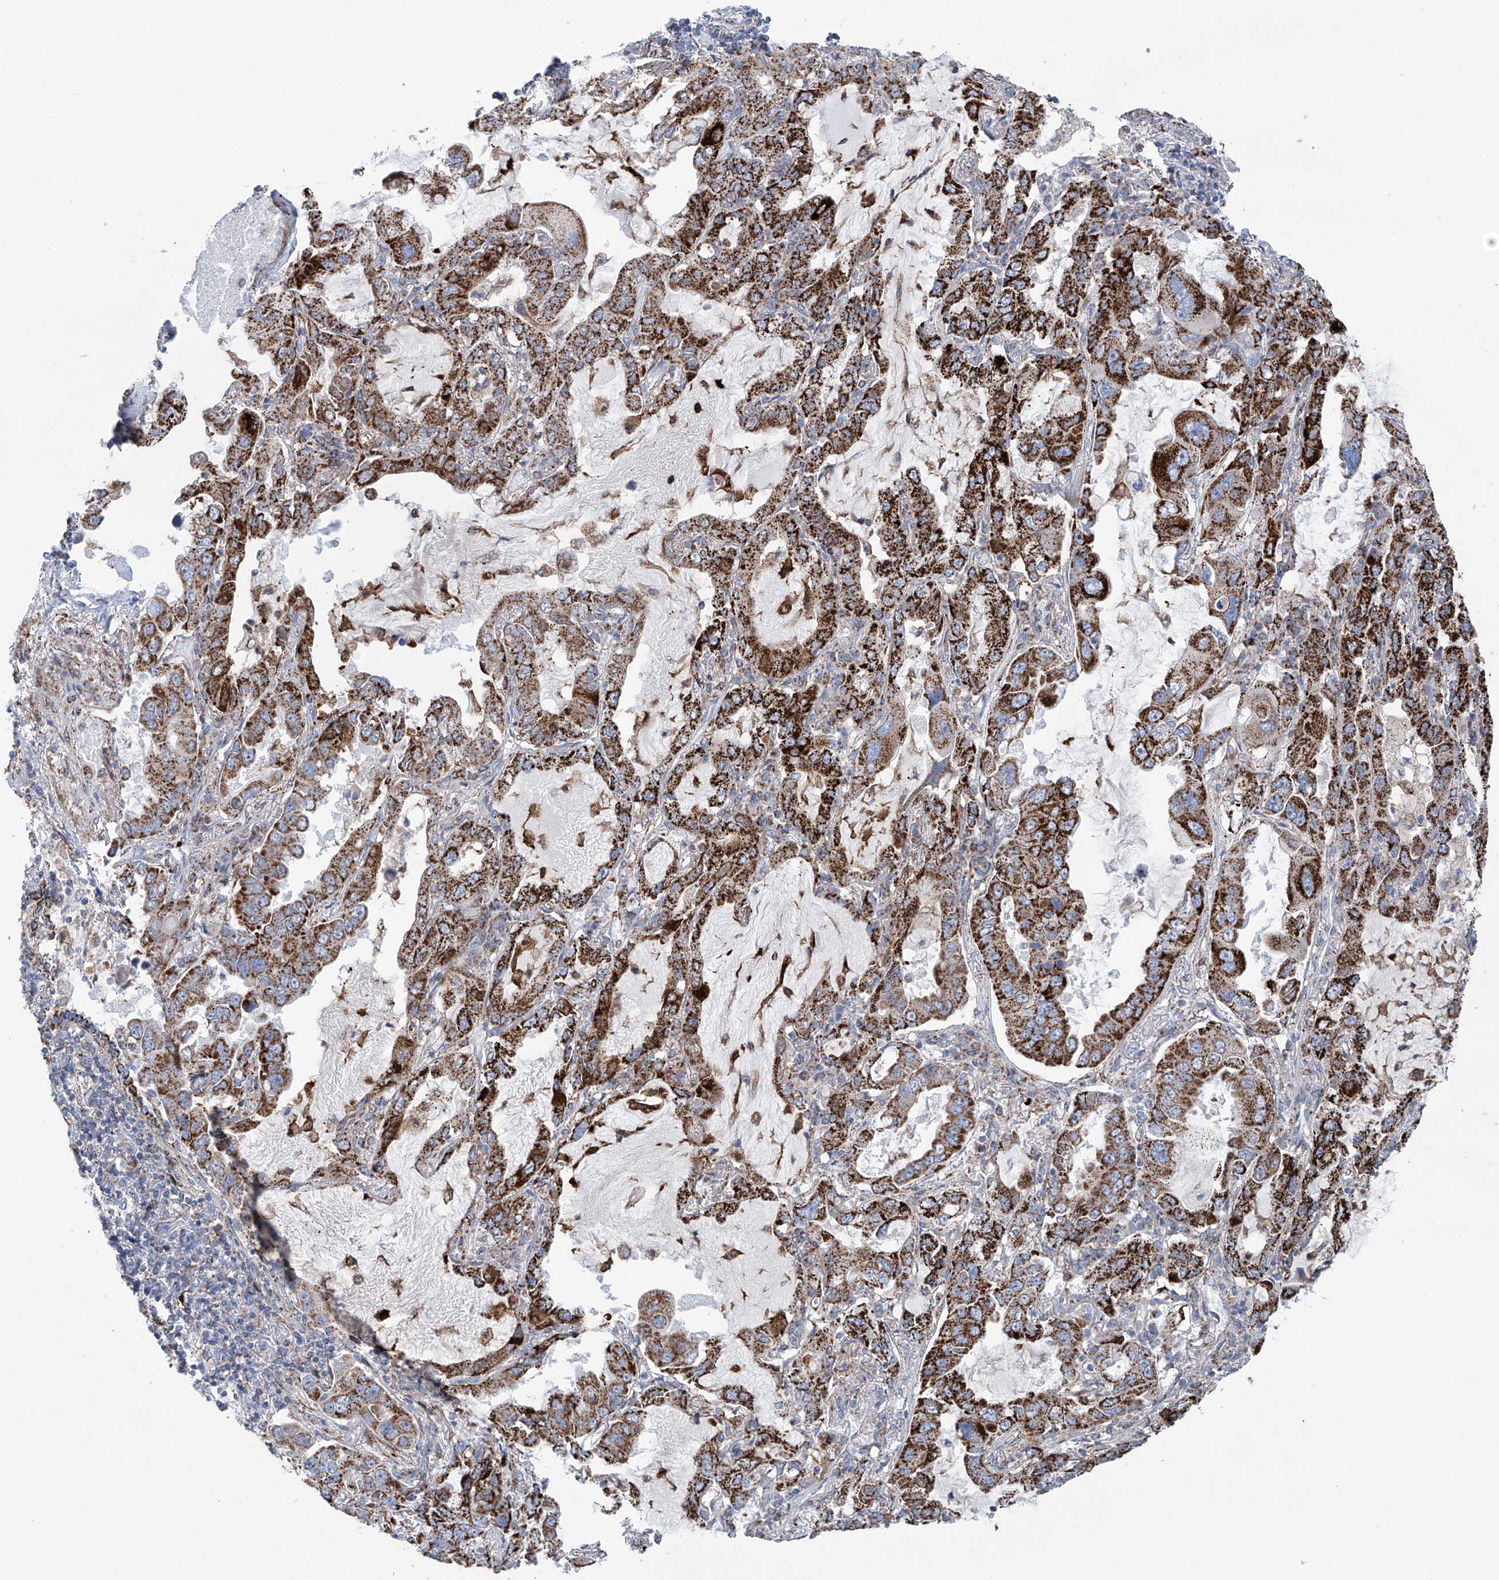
{"staining": {"intensity": "strong", "quantity": ">75%", "location": "cytoplasmic/membranous"}, "tissue": "lung cancer", "cell_type": "Tumor cells", "image_type": "cancer", "snomed": [{"axis": "morphology", "description": "Adenocarcinoma, NOS"}, {"axis": "topography", "description": "Lung"}], "caption": "Immunohistochemistry image of lung cancer (adenocarcinoma) stained for a protein (brown), which shows high levels of strong cytoplasmic/membranous expression in approximately >75% of tumor cells.", "gene": "ALDH6A1", "patient": {"sex": "male", "age": 64}}